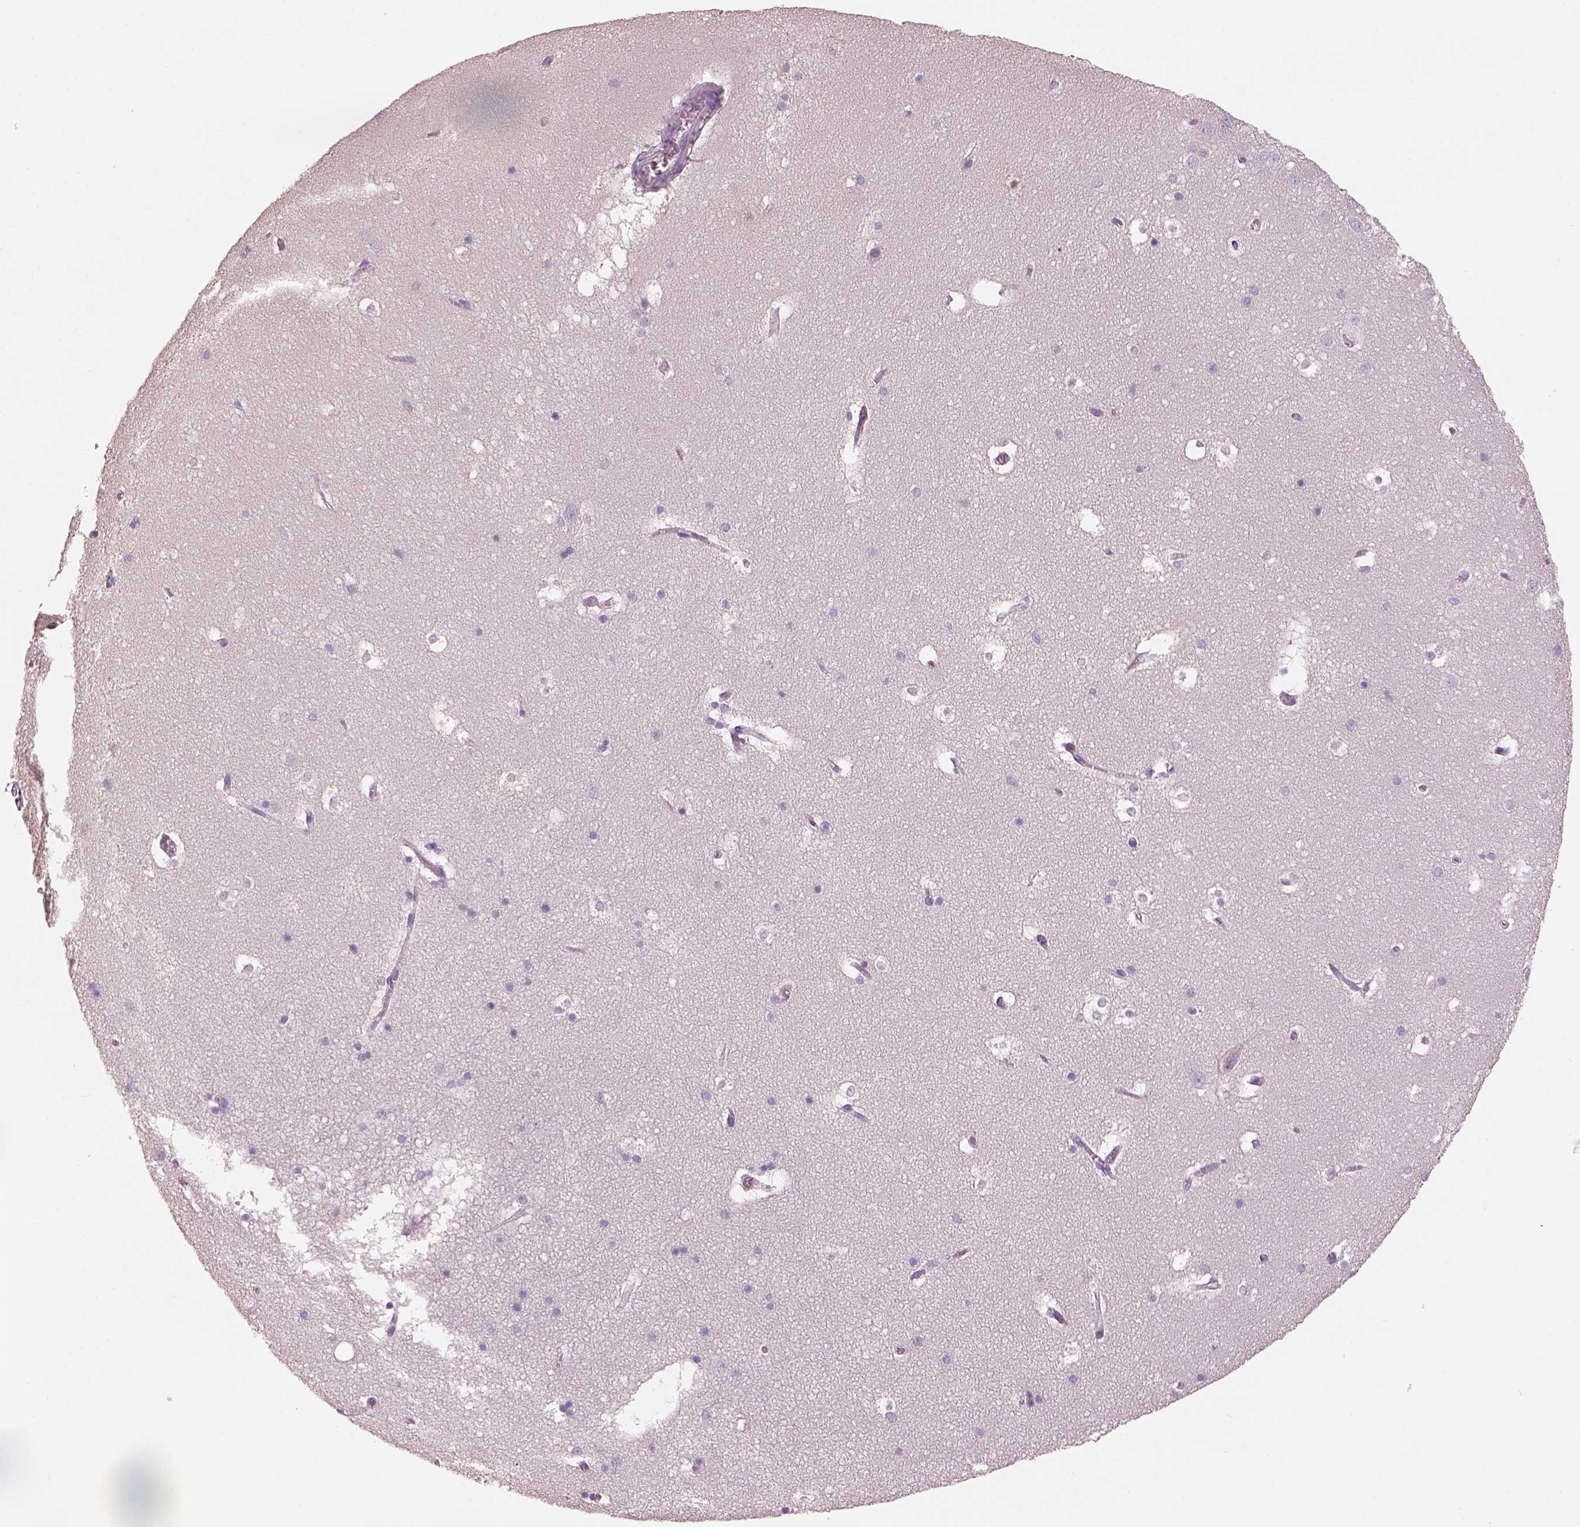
{"staining": {"intensity": "negative", "quantity": "none", "location": "none"}, "tissue": "hippocampus", "cell_type": "Glial cells", "image_type": "normal", "snomed": [{"axis": "morphology", "description": "Normal tissue, NOS"}, {"axis": "topography", "description": "Hippocampus"}], "caption": "Glial cells are negative for brown protein staining in unremarkable hippocampus. (Brightfield microscopy of DAB (3,3'-diaminobenzidine) immunohistochemistry at high magnification).", "gene": "OTUD6A", "patient": {"sex": "male", "age": 45}}